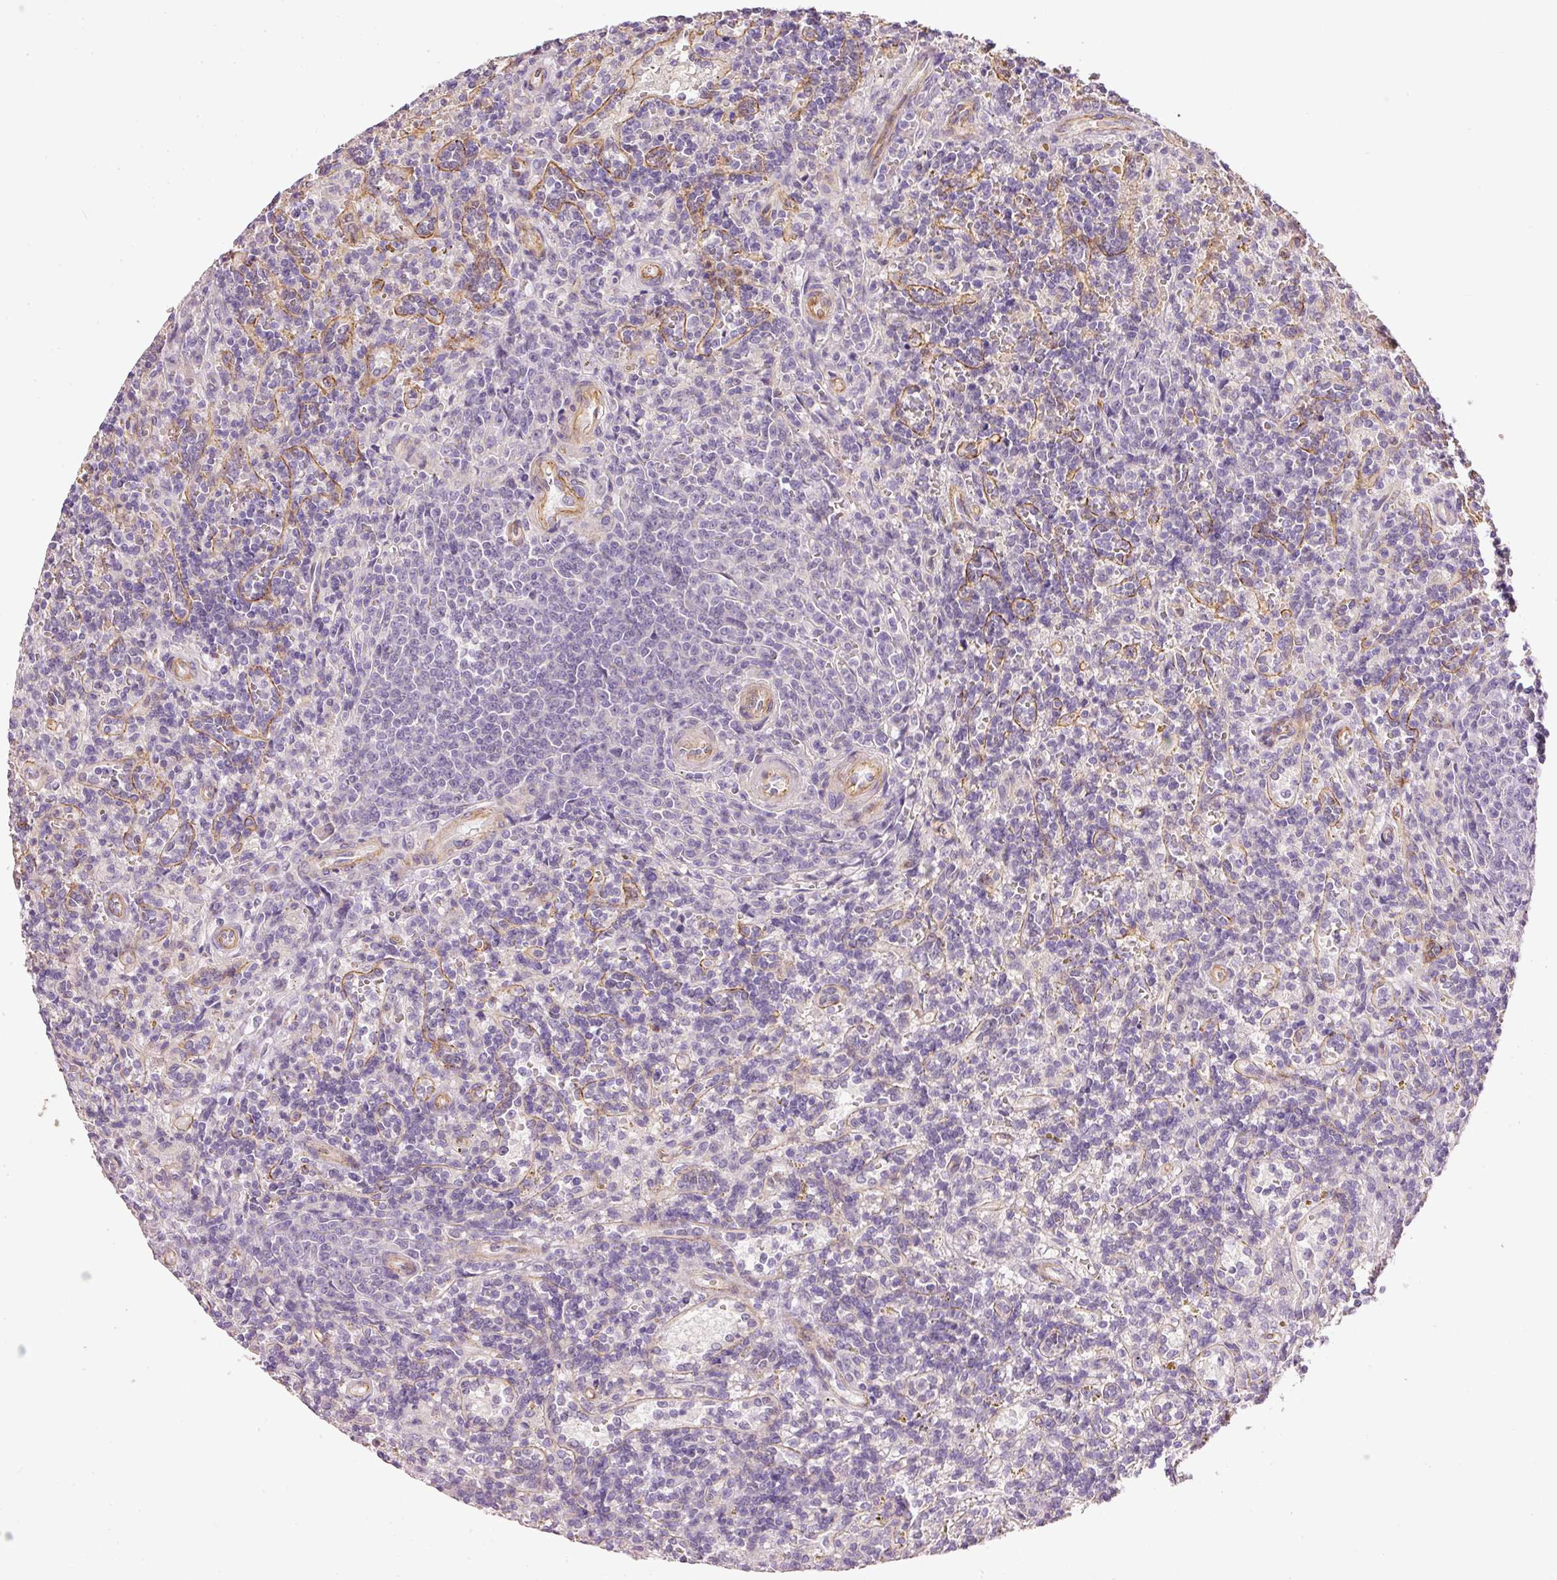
{"staining": {"intensity": "negative", "quantity": "none", "location": "none"}, "tissue": "lymphoma", "cell_type": "Tumor cells", "image_type": "cancer", "snomed": [{"axis": "morphology", "description": "Malignant lymphoma, non-Hodgkin's type, Low grade"}, {"axis": "topography", "description": "Spleen"}], "caption": "Immunohistochemical staining of human lymphoma demonstrates no significant positivity in tumor cells. (Stains: DAB (3,3'-diaminobenzidine) immunohistochemistry with hematoxylin counter stain, Microscopy: brightfield microscopy at high magnification).", "gene": "OSR2", "patient": {"sex": "male", "age": 67}}